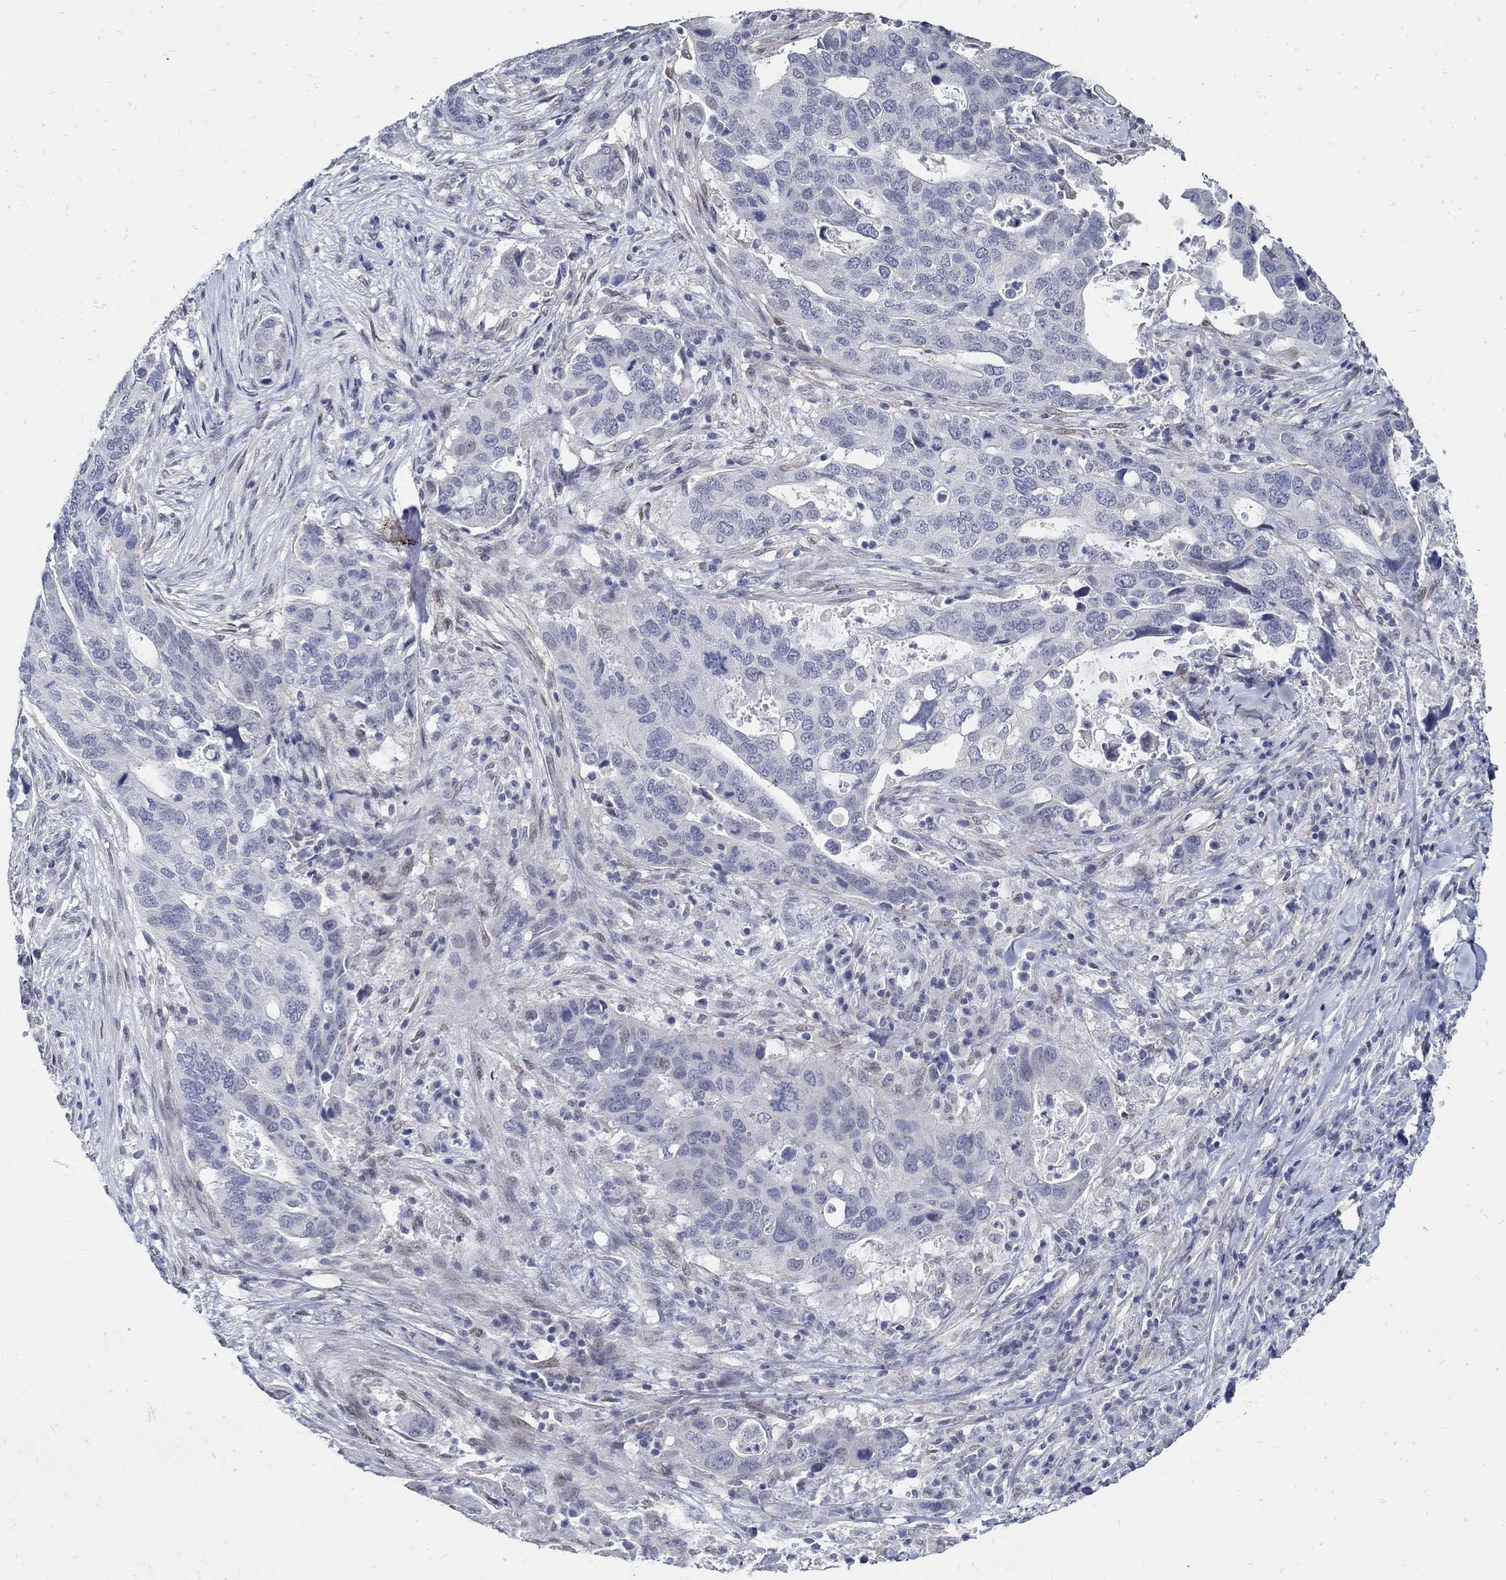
{"staining": {"intensity": "negative", "quantity": "none", "location": "none"}, "tissue": "stomach cancer", "cell_type": "Tumor cells", "image_type": "cancer", "snomed": [{"axis": "morphology", "description": "Adenocarcinoma, NOS"}, {"axis": "topography", "description": "Stomach"}], "caption": "Tumor cells show no significant protein staining in stomach cancer (adenocarcinoma).", "gene": "USP29", "patient": {"sex": "male", "age": 54}}